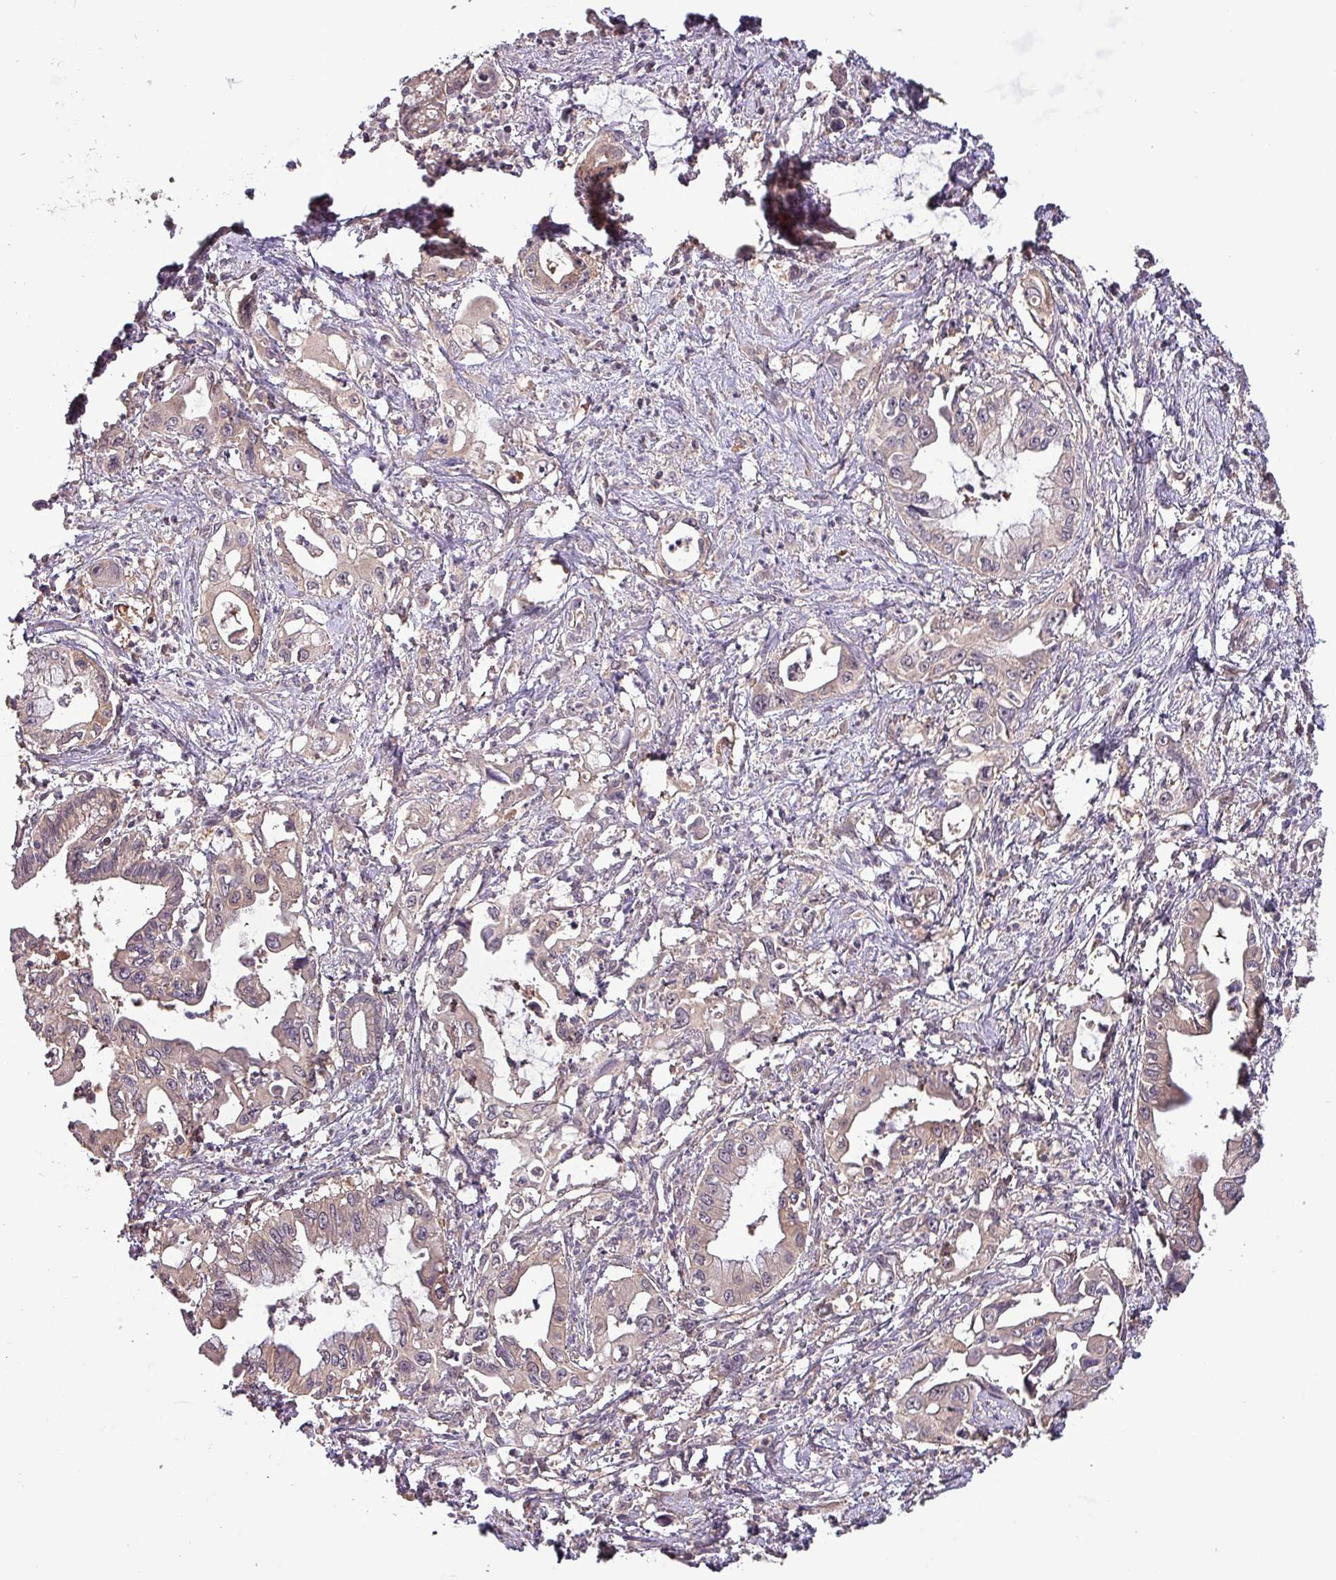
{"staining": {"intensity": "weak", "quantity": "<25%", "location": "cytoplasmic/membranous"}, "tissue": "pancreatic cancer", "cell_type": "Tumor cells", "image_type": "cancer", "snomed": [{"axis": "morphology", "description": "Adenocarcinoma, NOS"}, {"axis": "topography", "description": "Pancreas"}], "caption": "An image of pancreatic cancer stained for a protein displays no brown staining in tumor cells.", "gene": "PAFAH1B2", "patient": {"sex": "male", "age": 61}}